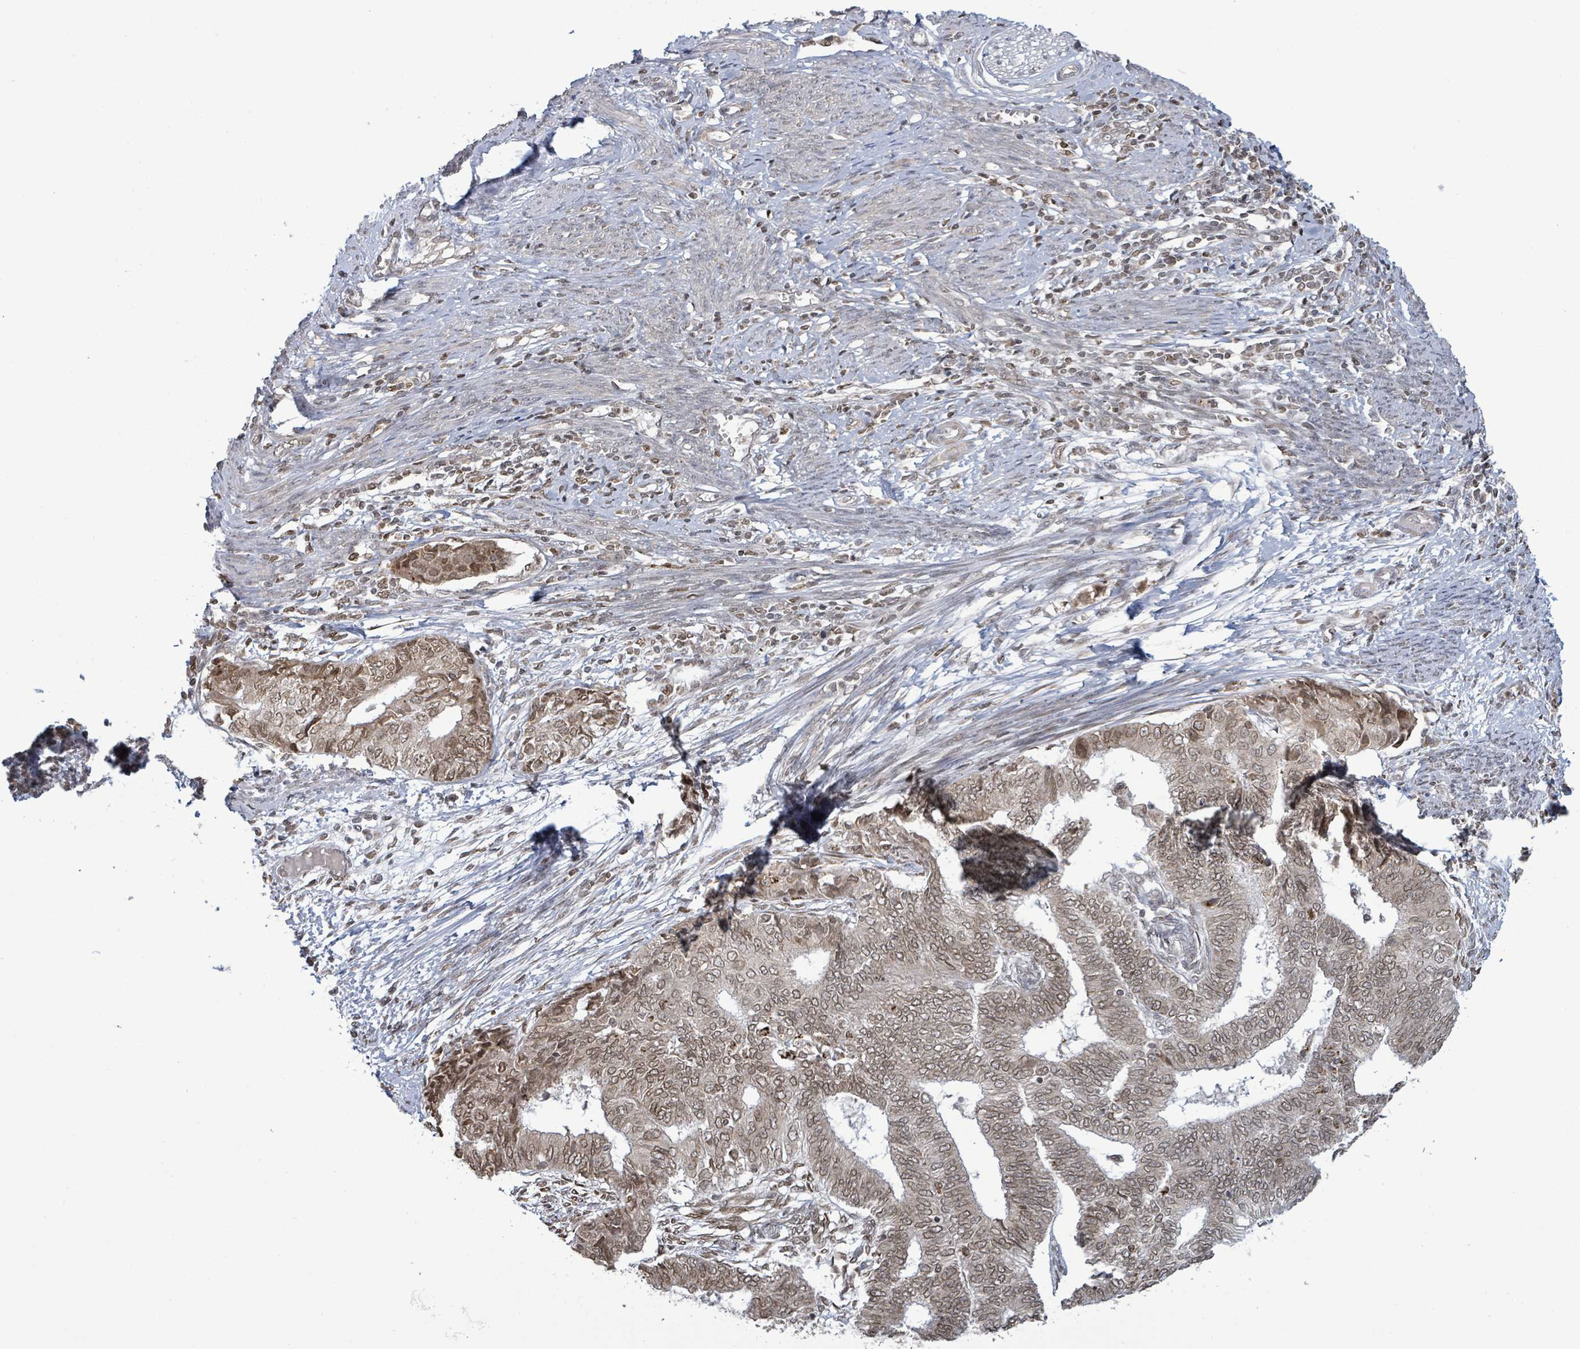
{"staining": {"intensity": "moderate", "quantity": ">75%", "location": "nuclear"}, "tissue": "endometrial cancer", "cell_type": "Tumor cells", "image_type": "cancer", "snomed": [{"axis": "morphology", "description": "Adenocarcinoma, NOS"}, {"axis": "topography", "description": "Endometrium"}], "caption": "Immunohistochemical staining of human adenocarcinoma (endometrial) demonstrates moderate nuclear protein expression in about >75% of tumor cells. (IHC, brightfield microscopy, high magnification).", "gene": "SBF2", "patient": {"sex": "female", "age": 62}}